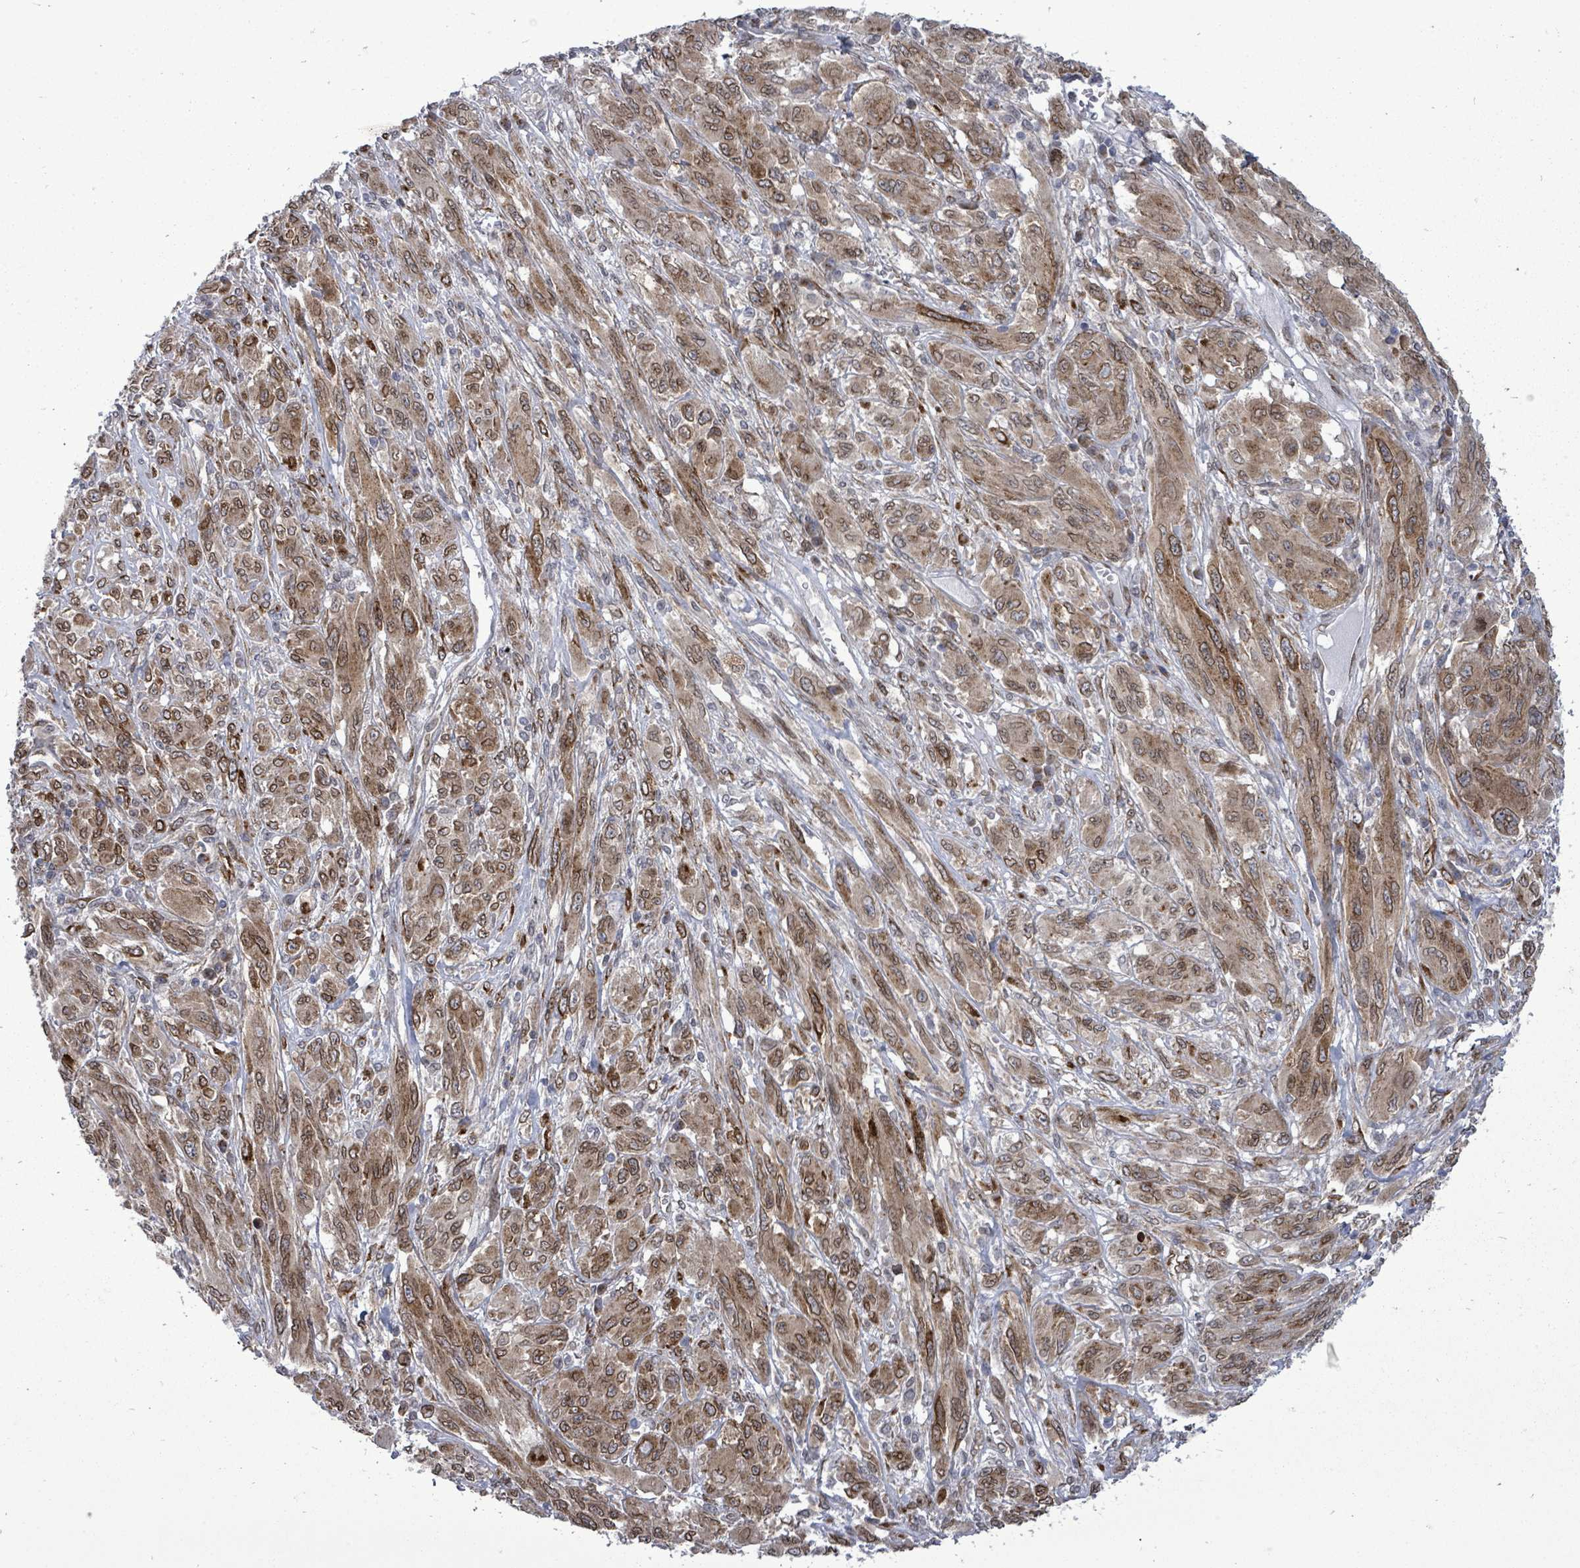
{"staining": {"intensity": "moderate", "quantity": ">75%", "location": "cytoplasmic/membranous,nuclear"}, "tissue": "melanoma", "cell_type": "Tumor cells", "image_type": "cancer", "snomed": [{"axis": "morphology", "description": "Malignant melanoma, NOS"}, {"axis": "topography", "description": "Skin"}], "caption": "The immunohistochemical stain labels moderate cytoplasmic/membranous and nuclear staining in tumor cells of malignant melanoma tissue.", "gene": "ARFGAP1", "patient": {"sex": "female", "age": 91}}